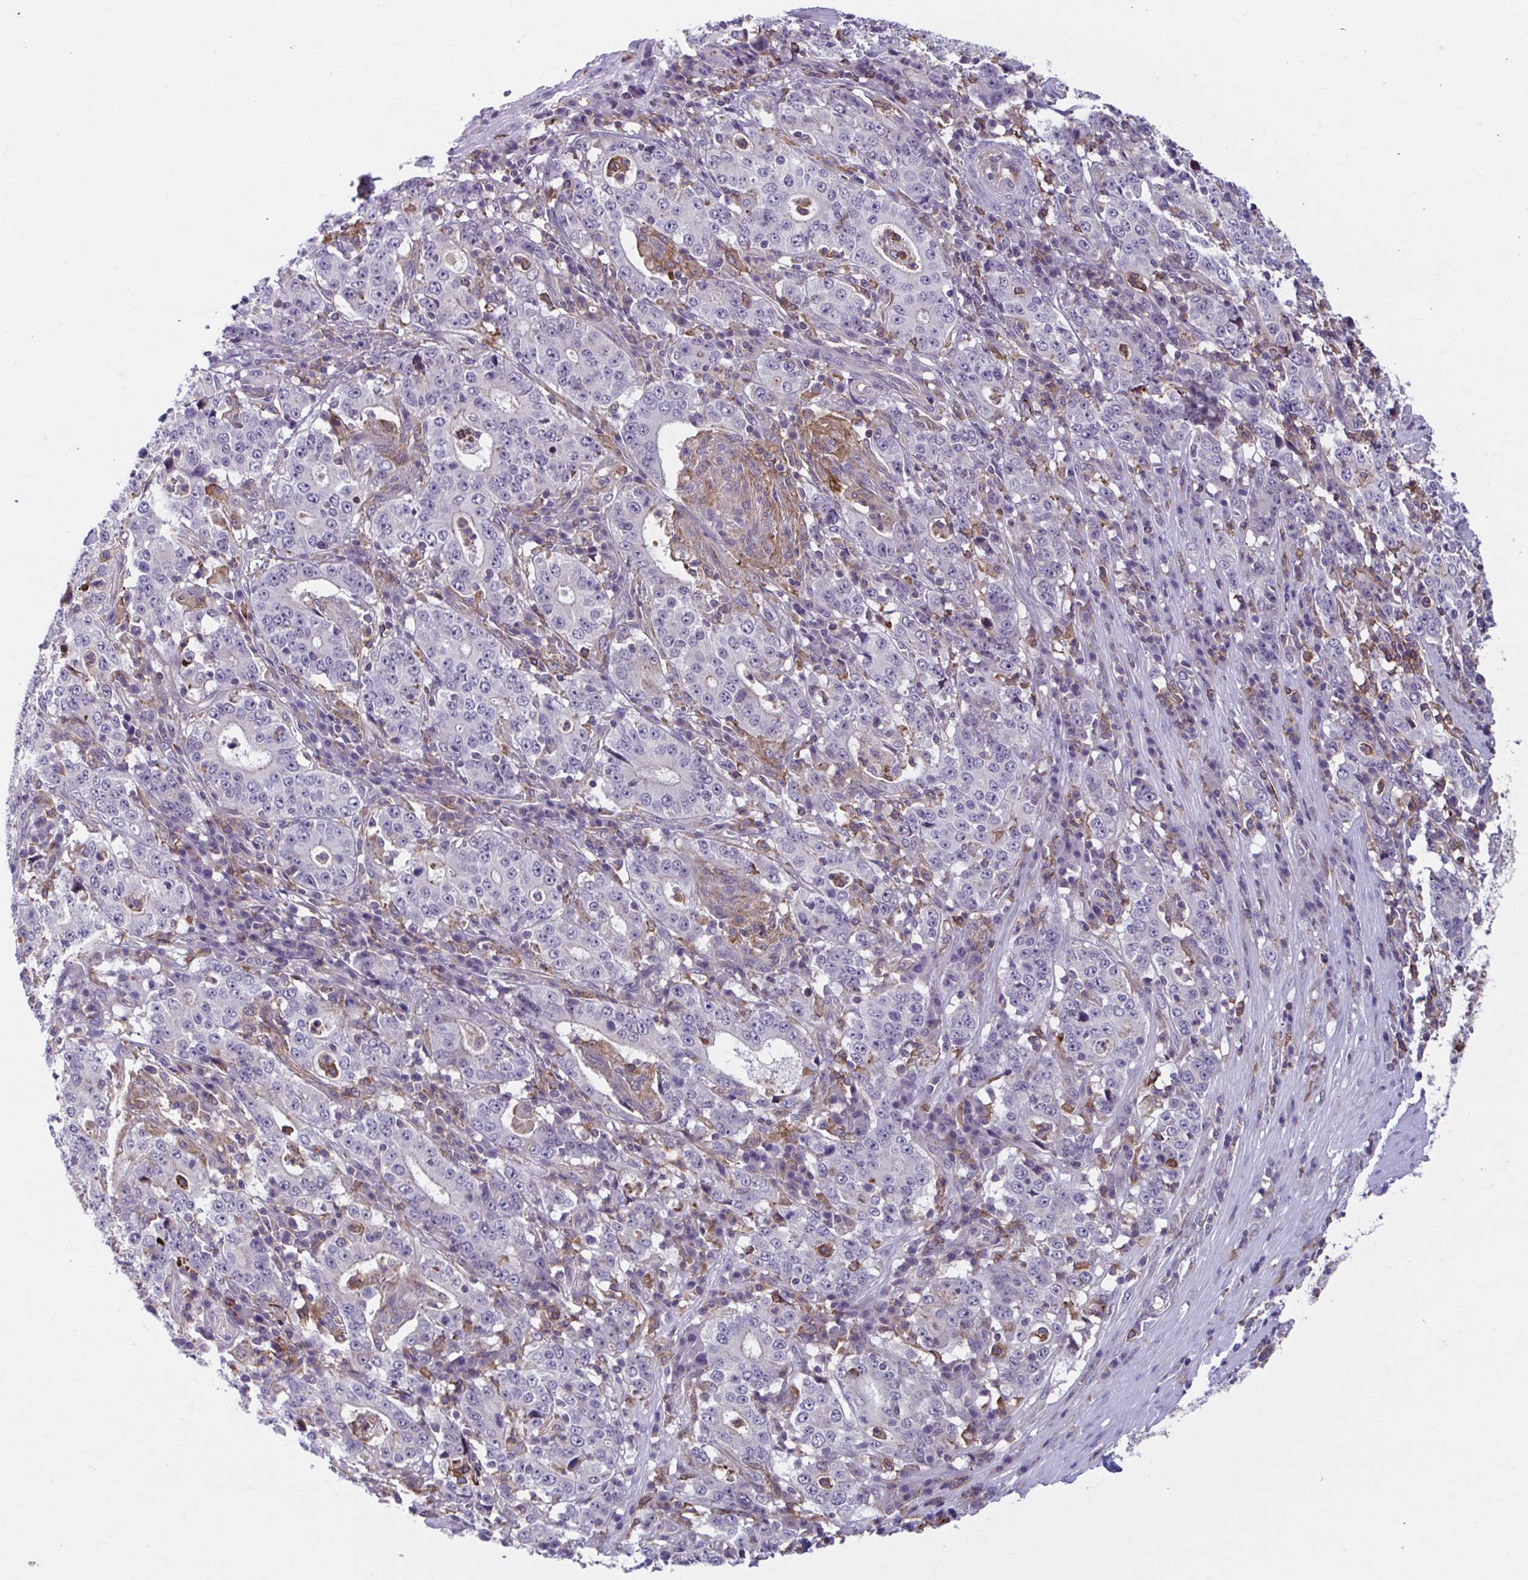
{"staining": {"intensity": "negative", "quantity": "none", "location": "none"}, "tissue": "stomach cancer", "cell_type": "Tumor cells", "image_type": "cancer", "snomed": [{"axis": "morphology", "description": "Normal tissue, NOS"}, {"axis": "morphology", "description": "Adenocarcinoma, NOS"}, {"axis": "topography", "description": "Stomach, upper"}, {"axis": "topography", "description": "Stomach"}], "caption": "The photomicrograph reveals no significant staining in tumor cells of stomach cancer.", "gene": "ADAT3", "patient": {"sex": "male", "age": 59}}